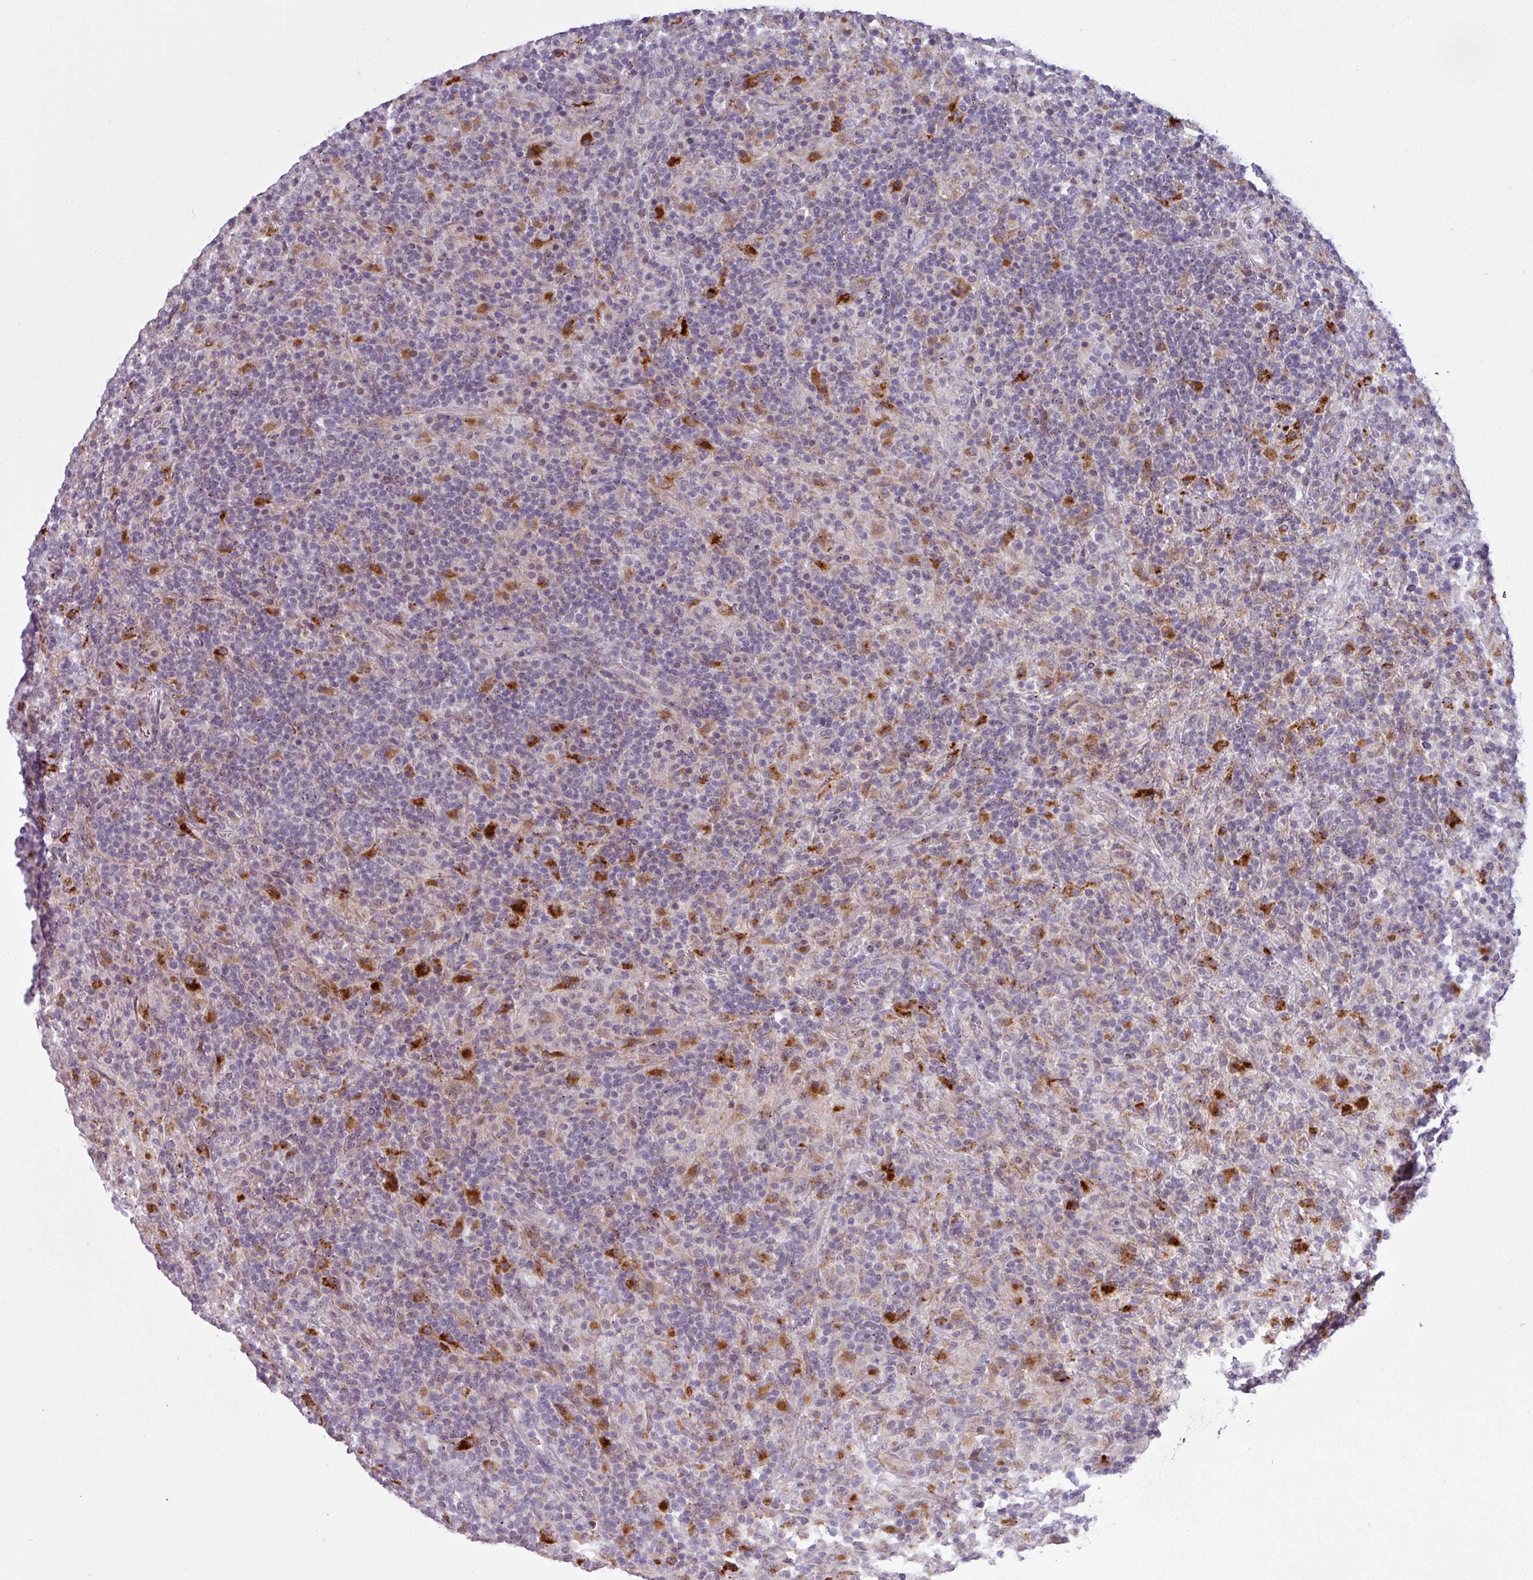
{"staining": {"intensity": "negative", "quantity": "none", "location": "none"}, "tissue": "lymphoma", "cell_type": "Tumor cells", "image_type": "cancer", "snomed": [{"axis": "morphology", "description": "Hodgkin's disease, NOS"}, {"axis": "topography", "description": "Lymph node"}], "caption": "Immunohistochemistry histopathology image of neoplastic tissue: human Hodgkin's disease stained with DAB (3,3'-diaminobenzidine) reveals no significant protein expression in tumor cells.", "gene": "MAP7D2", "patient": {"sex": "male", "age": 70}}